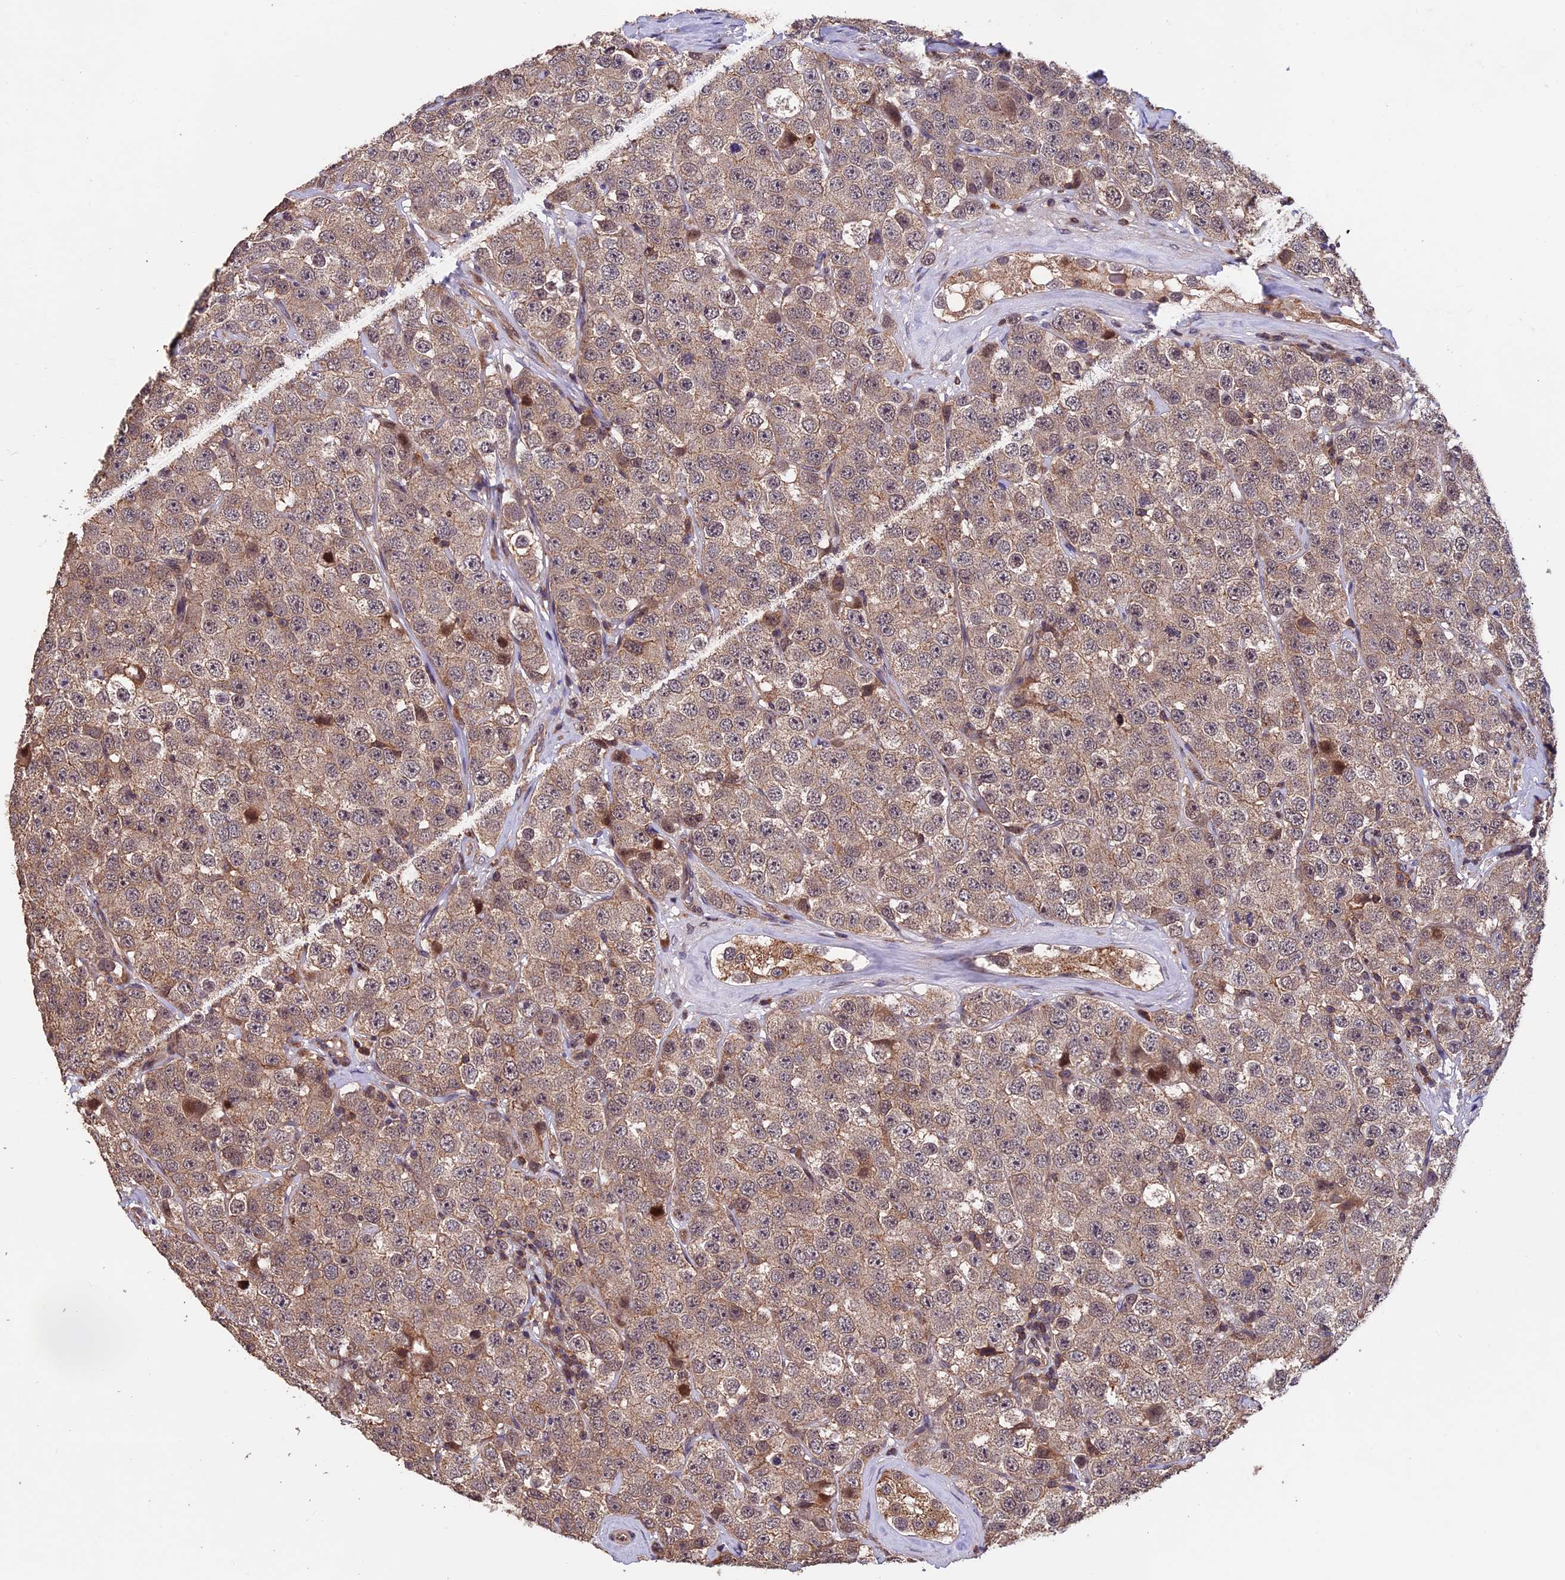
{"staining": {"intensity": "weak", "quantity": ">75%", "location": "cytoplasmic/membranous"}, "tissue": "testis cancer", "cell_type": "Tumor cells", "image_type": "cancer", "snomed": [{"axis": "morphology", "description": "Seminoma, NOS"}, {"axis": "topography", "description": "Testis"}], "caption": "An image of testis cancer (seminoma) stained for a protein shows weak cytoplasmic/membranous brown staining in tumor cells. (Brightfield microscopy of DAB IHC at high magnification).", "gene": "PKD2L2", "patient": {"sex": "male", "age": 28}}